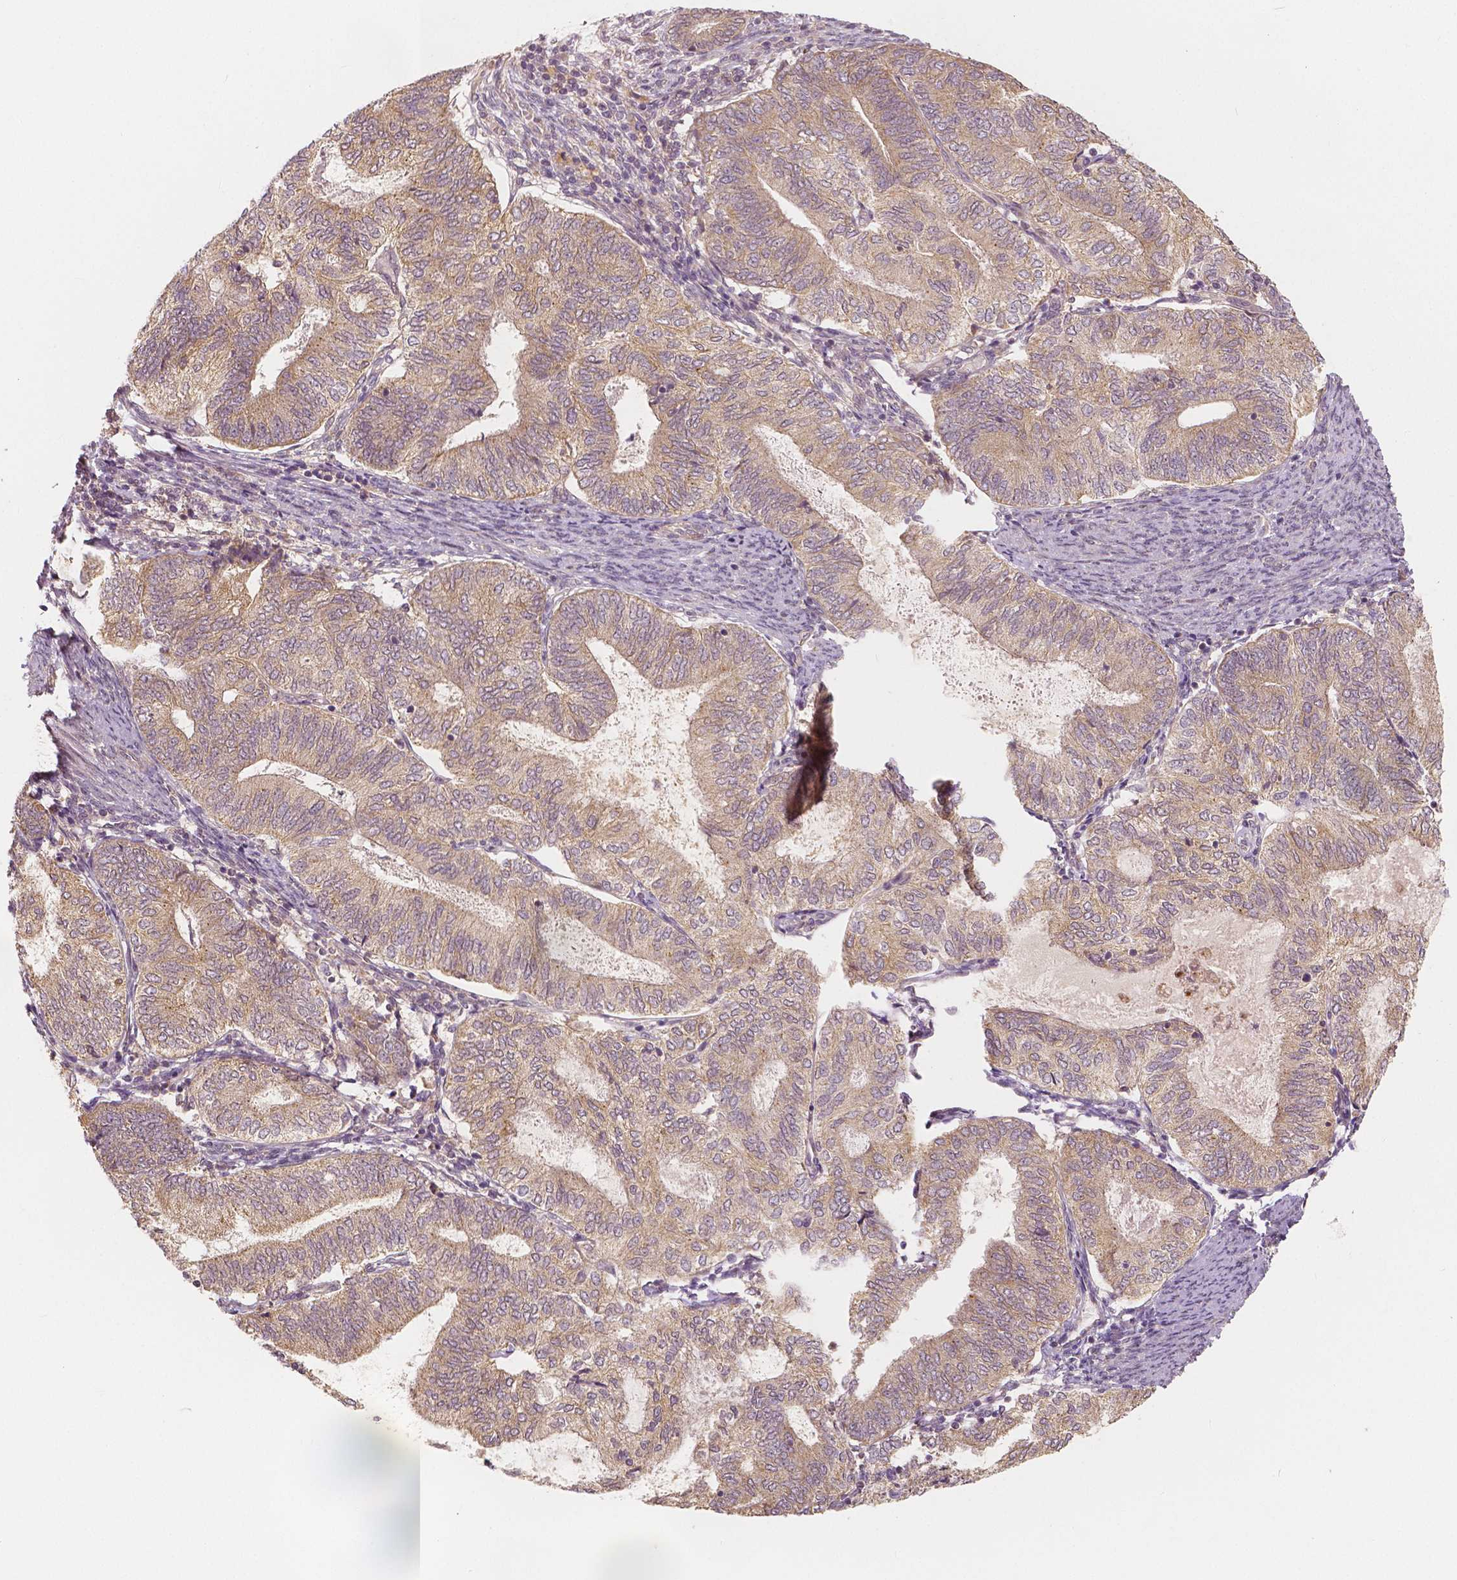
{"staining": {"intensity": "weak", "quantity": ">75%", "location": "cytoplasmic/membranous"}, "tissue": "endometrial cancer", "cell_type": "Tumor cells", "image_type": "cancer", "snomed": [{"axis": "morphology", "description": "Adenocarcinoma, NOS"}, {"axis": "topography", "description": "Endometrium"}], "caption": "Immunohistochemistry (DAB) staining of human endometrial cancer (adenocarcinoma) displays weak cytoplasmic/membranous protein expression in about >75% of tumor cells. (DAB (3,3'-diaminobenzidine) IHC with brightfield microscopy, high magnification).", "gene": "SNX12", "patient": {"sex": "female", "age": 65}}